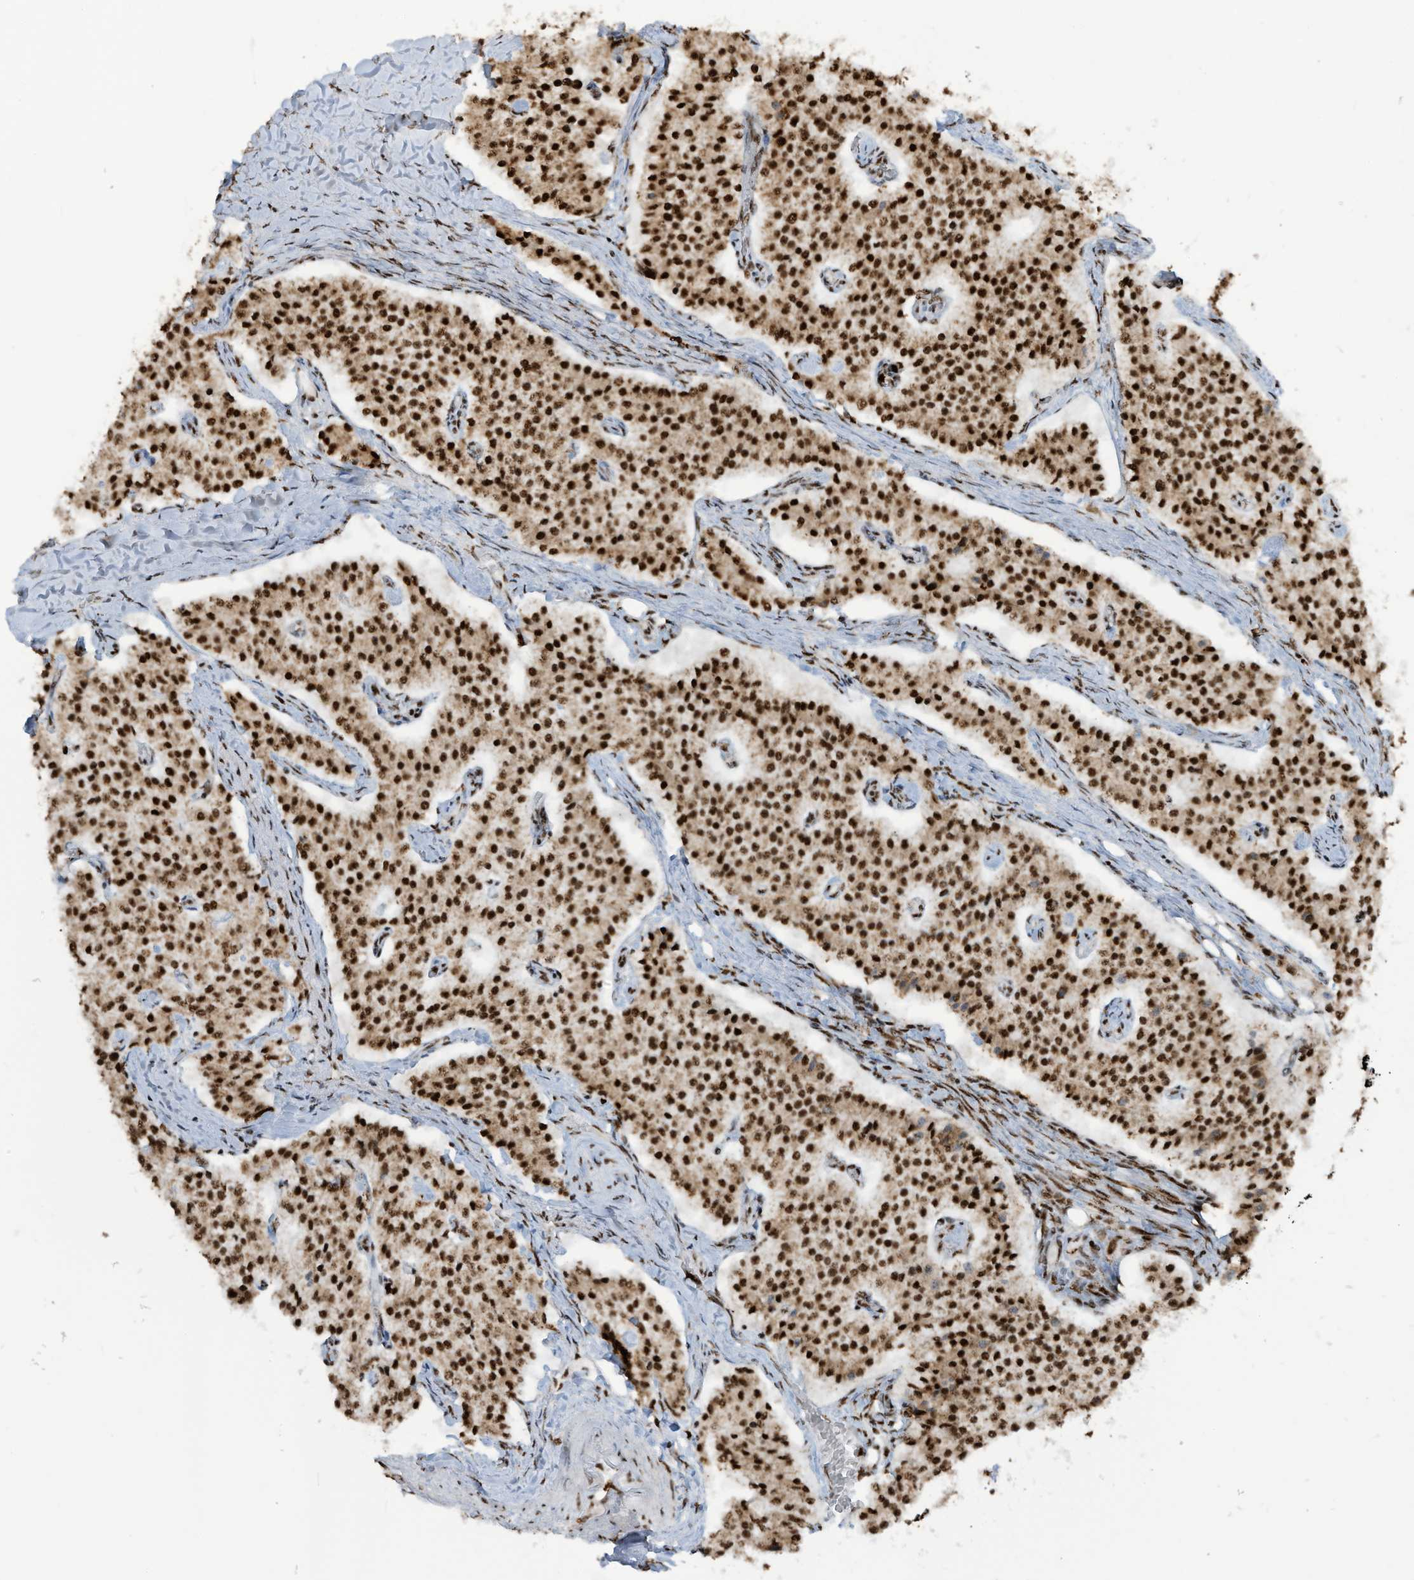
{"staining": {"intensity": "strong", "quantity": ">75%", "location": "nuclear"}, "tissue": "carcinoid", "cell_type": "Tumor cells", "image_type": "cancer", "snomed": [{"axis": "morphology", "description": "Carcinoid, malignant, NOS"}, {"axis": "topography", "description": "Colon"}], "caption": "Immunohistochemistry photomicrograph of human carcinoid stained for a protein (brown), which demonstrates high levels of strong nuclear positivity in about >75% of tumor cells.", "gene": "LBH", "patient": {"sex": "female", "age": 52}}